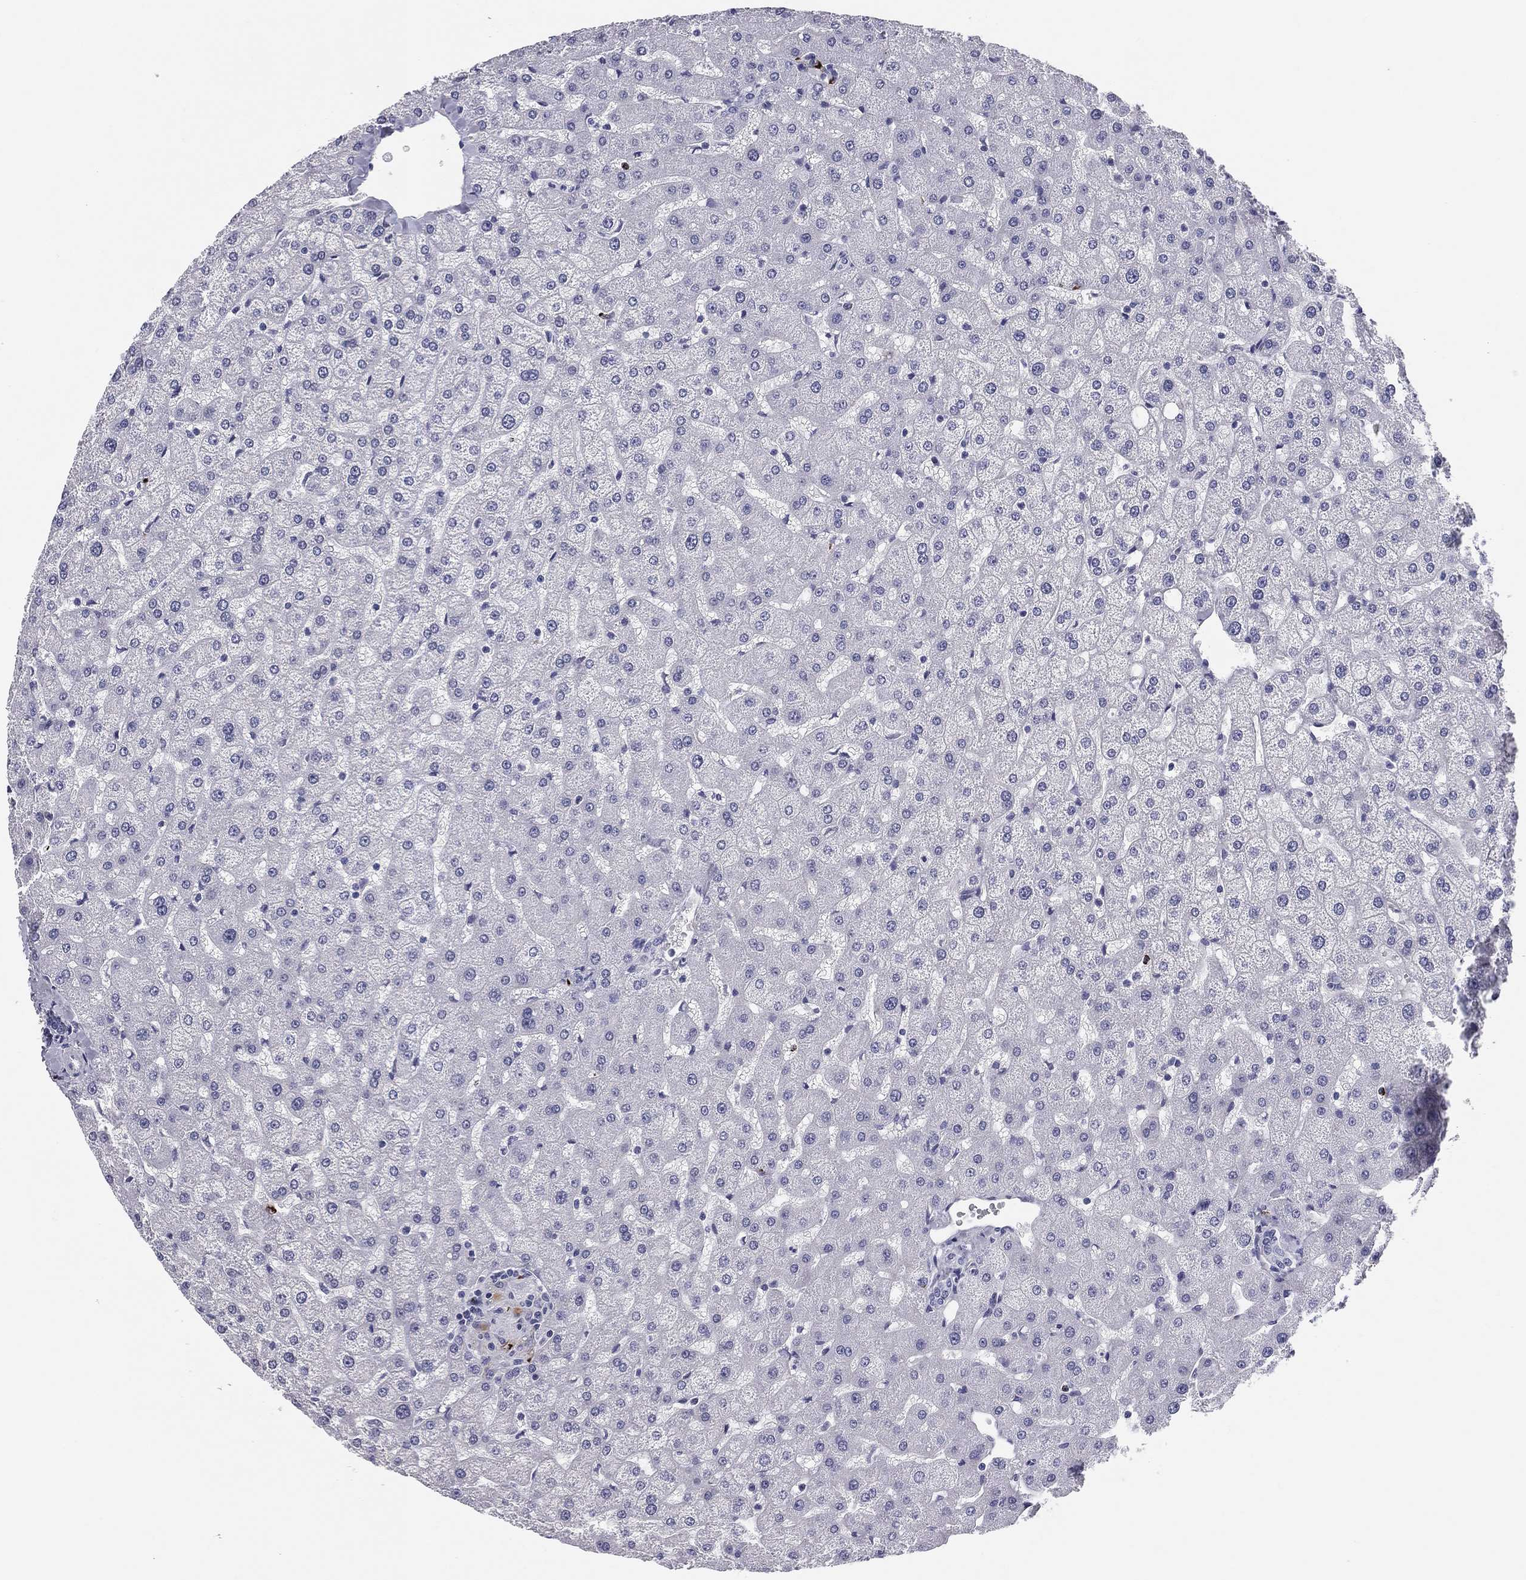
{"staining": {"intensity": "negative", "quantity": "none", "location": "none"}, "tissue": "liver", "cell_type": "Cholangiocytes", "image_type": "normal", "snomed": [{"axis": "morphology", "description": "Normal tissue, NOS"}, {"axis": "topography", "description": "Liver"}], "caption": "The photomicrograph displays no staining of cholangiocytes in benign liver. (DAB (3,3'-diaminobenzidine) immunohistochemistry, high magnification).", "gene": "HLA", "patient": {"sex": "female", "age": 50}}